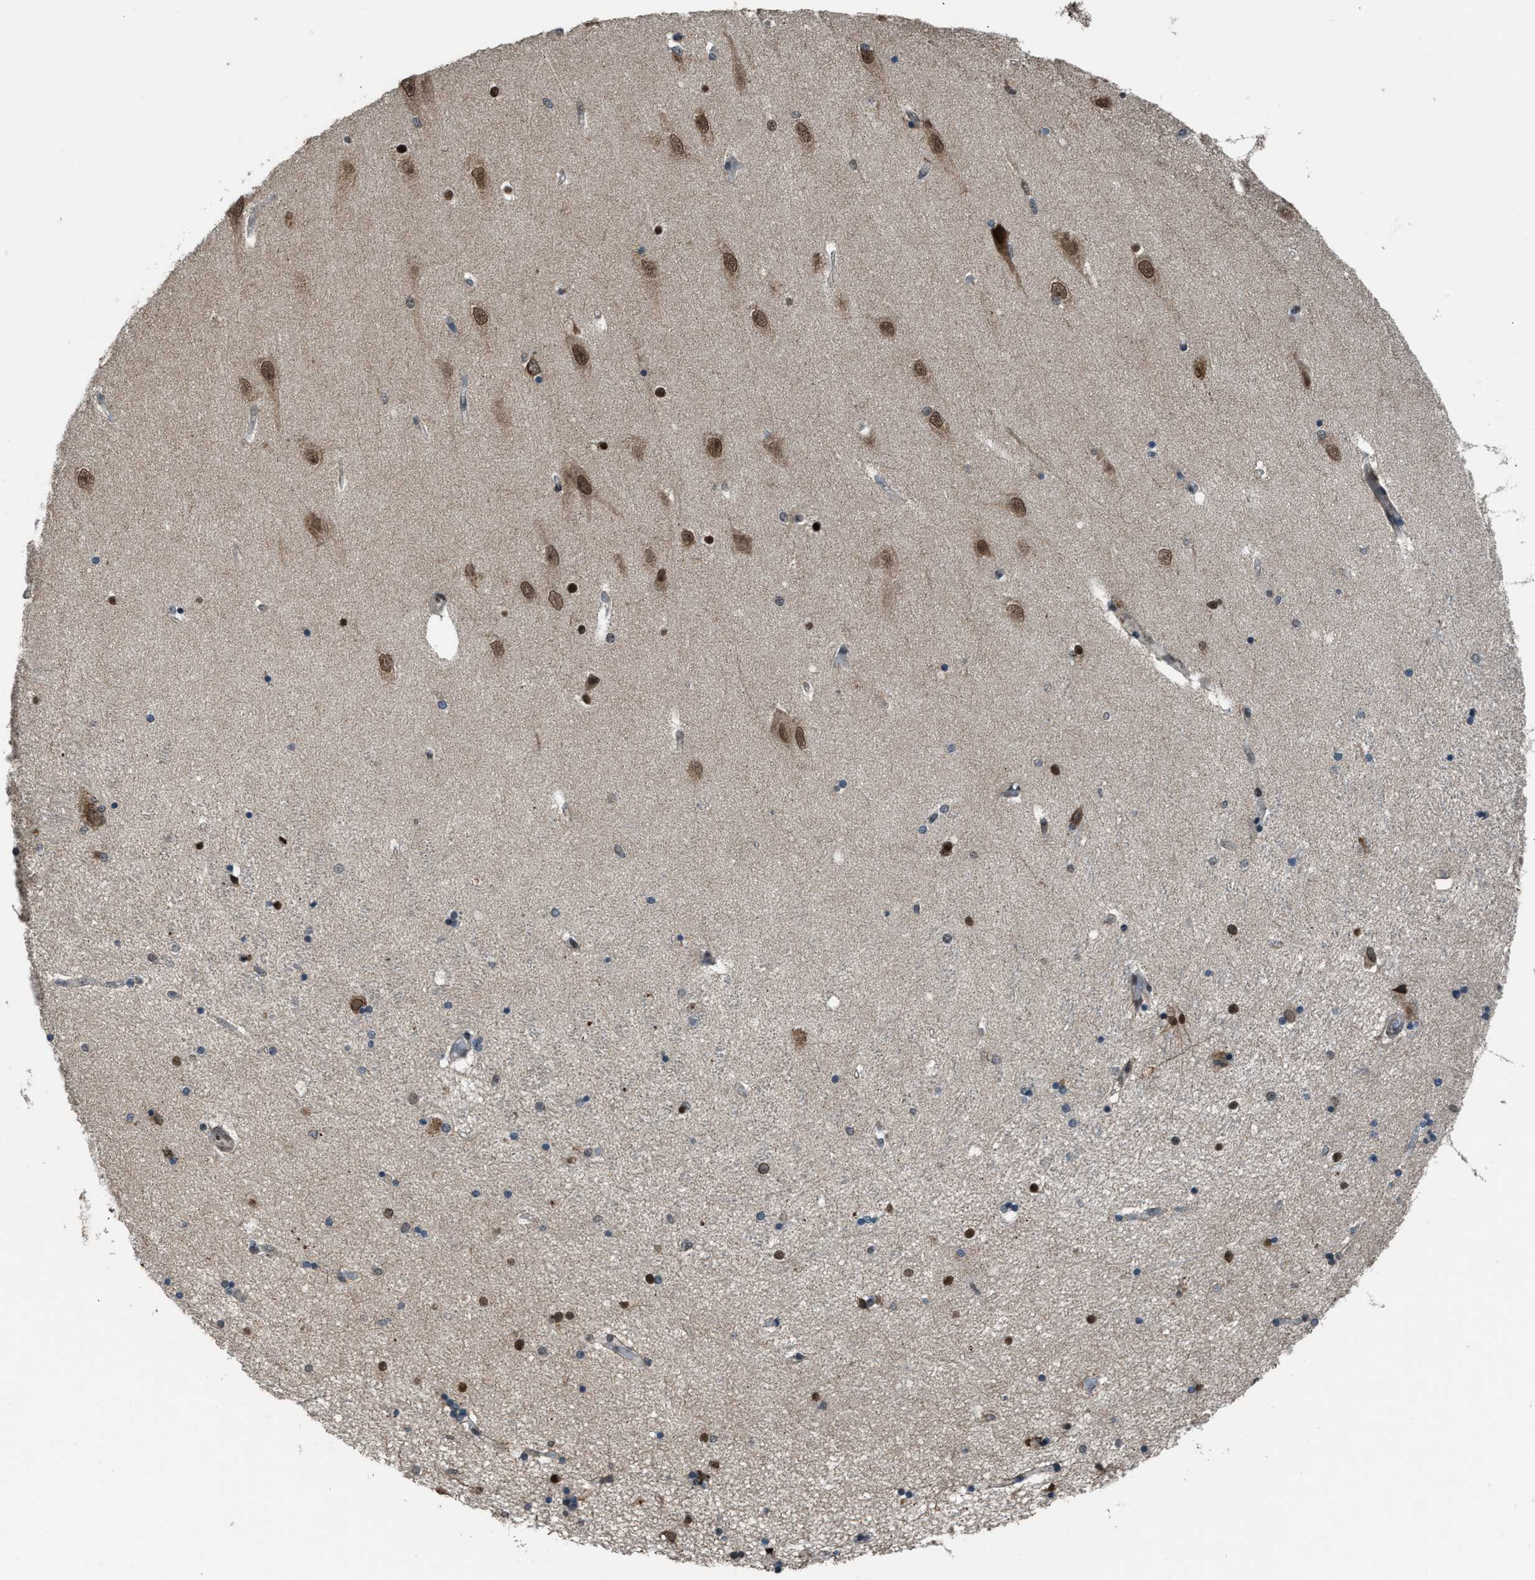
{"staining": {"intensity": "strong", "quantity": "<25%", "location": "nuclear"}, "tissue": "hippocampus", "cell_type": "Glial cells", "image_type": "normal", "snomed": [{"axis": "morphology", "description": "Normal tissue, NOS"}, {"axis": "topography", "description": "Hippocampus"}], "caption": "IHC (DAB) staining of benign hippocampus shows strong nuclear protein expression in approximately <25% of glial cells. Using DAB (brown) and hematoxylin (blue) stains, captured at high magnification using brightfield microscopy.", "gene": "KPNA6", "patient": {"sex": "female", "age": 54}}